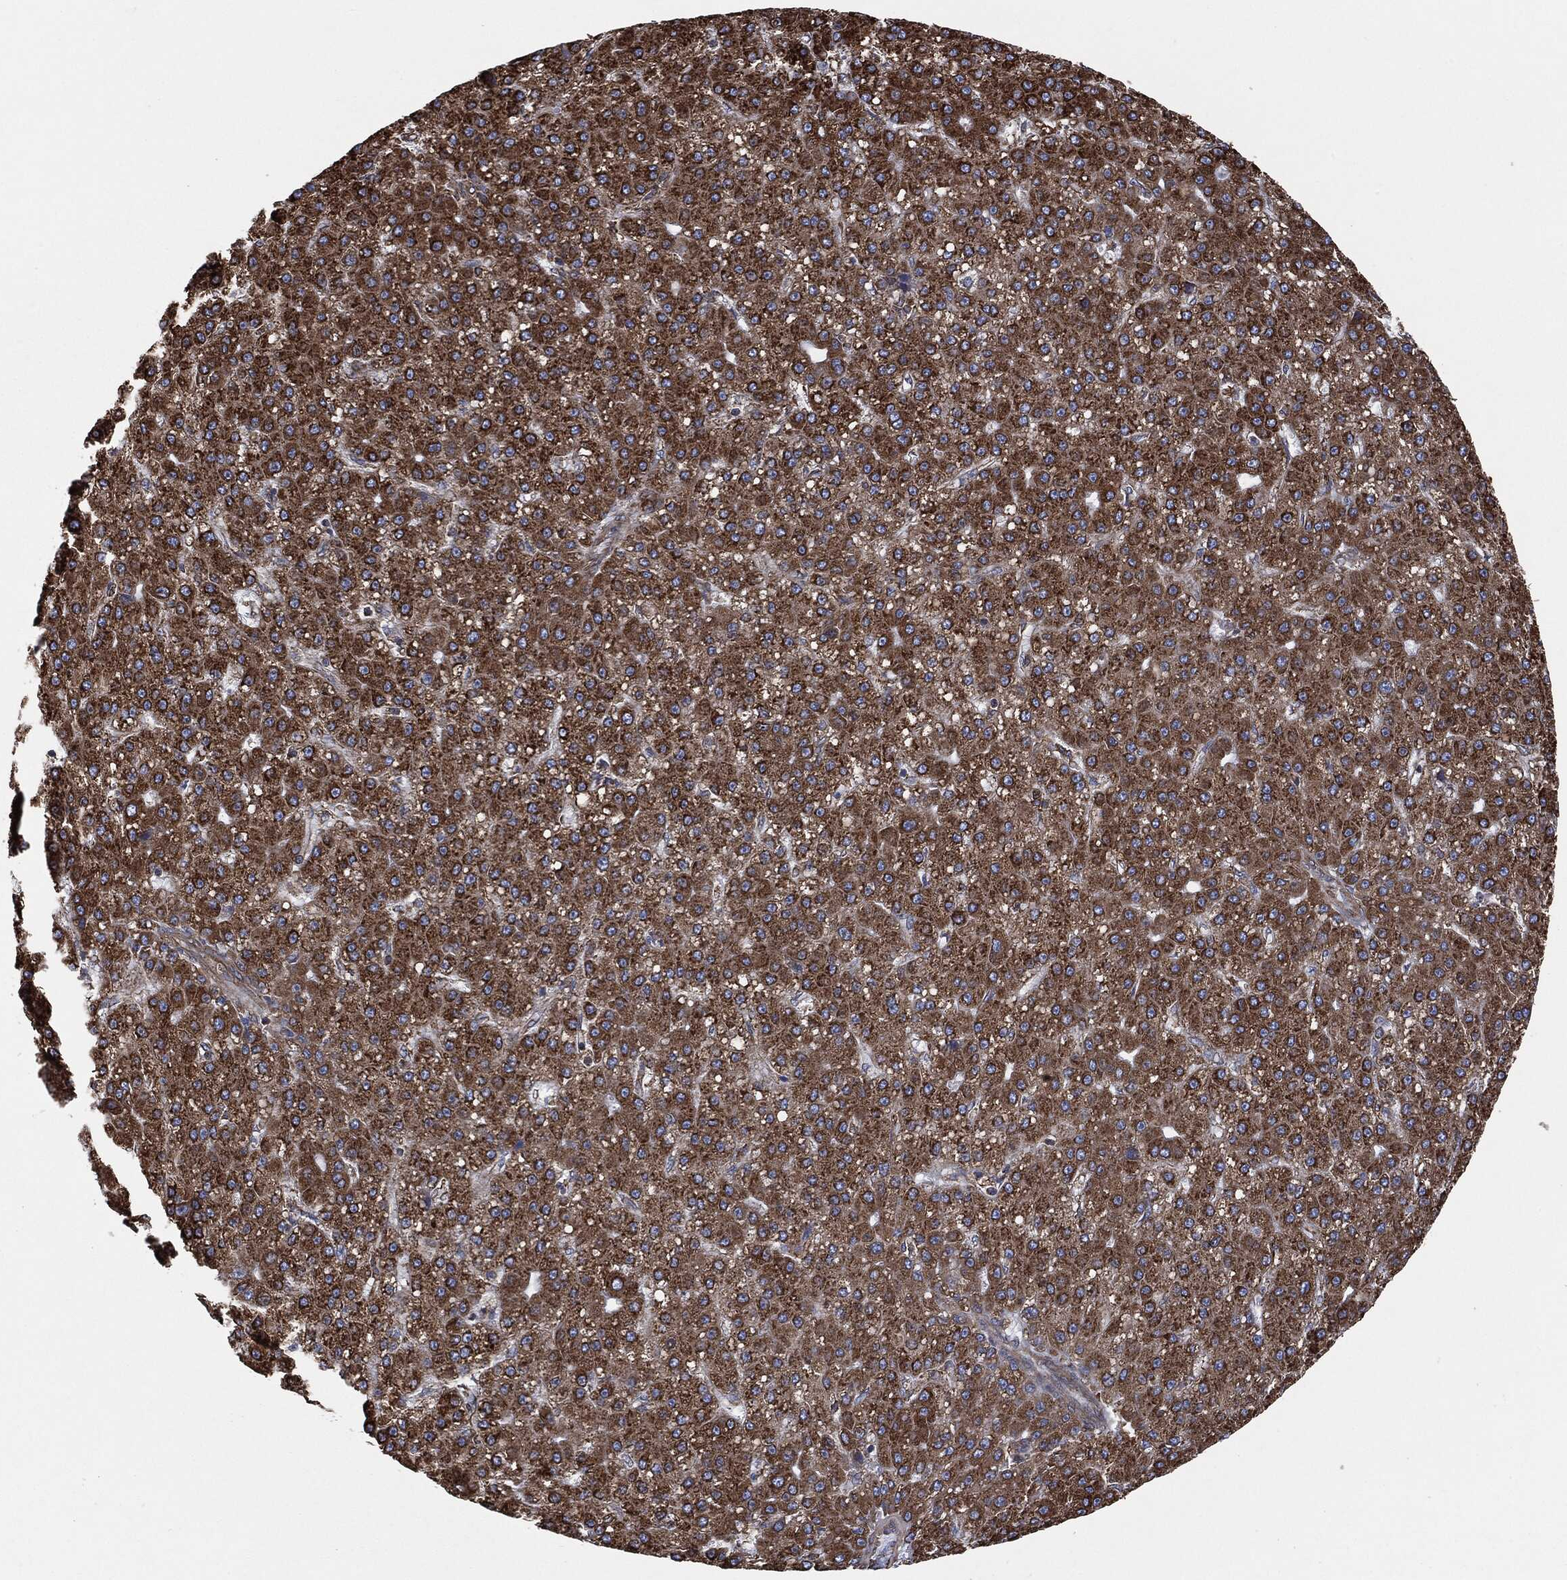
{"staining": {"intensity": "strong", "quantity": ">75%", "location": "cytoplasmic/membranous"}, "tissue": "liver cancer", "cell_type": "Tumor cells", "image_type": "cancer", "snomed": [{"axis": "morphology", "description": "Carcinoma, Hepatocellular, NOS"}, {"axis": "topography", "description": "Liver"}], "caption": "IHC photomicrograph of neoplastic tissue: liver cancer (hepatocellular carcinoma) stained using immunohistochemistry (IHC) reveals high levels of strong protein expression localized specifically in the cytoplasmic/membranous of tumor cells, appearing as a cytoplasmic/membranous brown color.", "gene": "AMFR", "patient": {"sex": "male", "age": 67}}